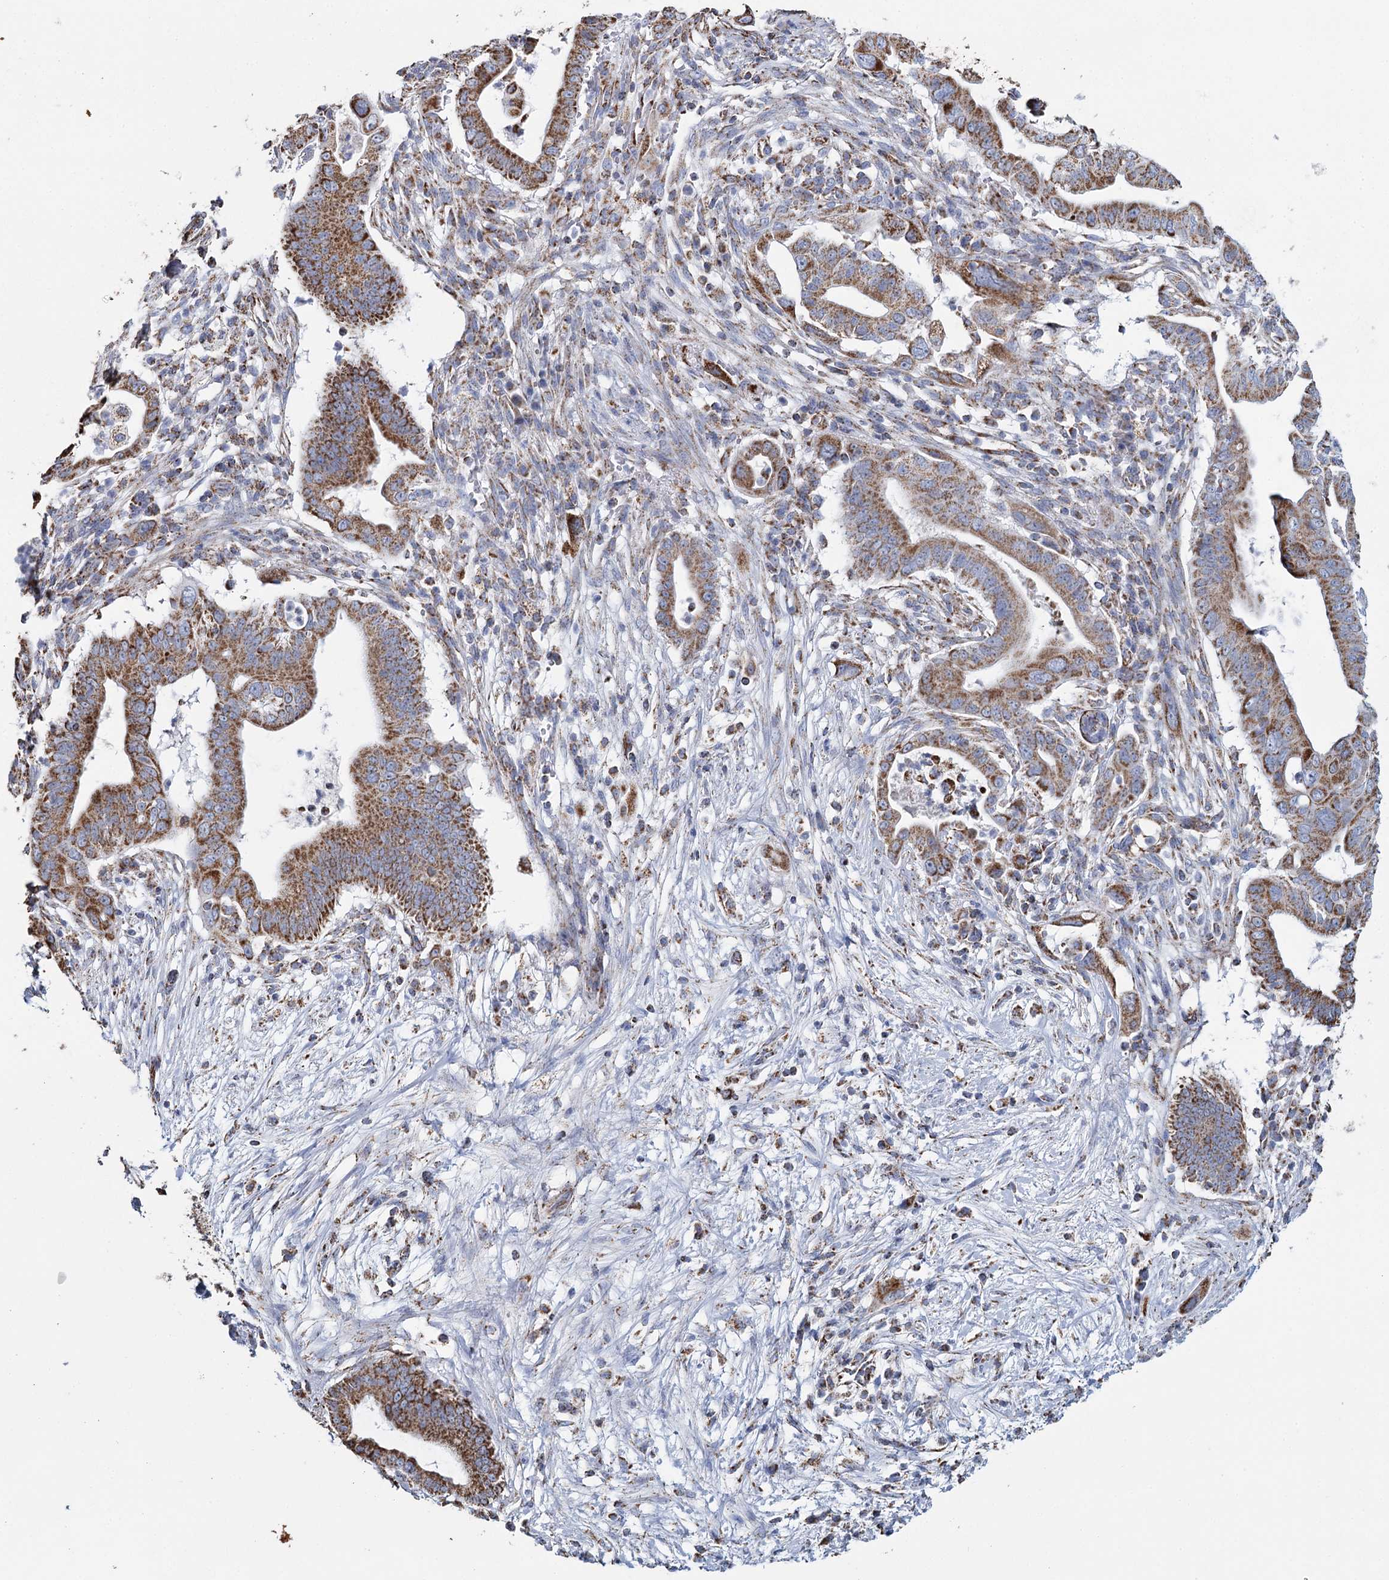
{"staining": {"intensity": "moderate", "quantity": ">75%", "location": "cytoplasmic/membranous"}, "tissue": "pancreatic cancer", "cell_type": "Tumor cells", "image_type": "cancer", "snomed": [{"axis": "morphology", "description": "Adenocarcinoma, NOS"}, {"axis": "topography", "description": "Pancreas"}], "caption": "Tumor cells reveal medium levels of moderate cytoplasmic/membranous staining in about >75% of cells in pancreatic cancer.", "gene": "MRPL44", "patient": {"sex": "male", "age": 68}}